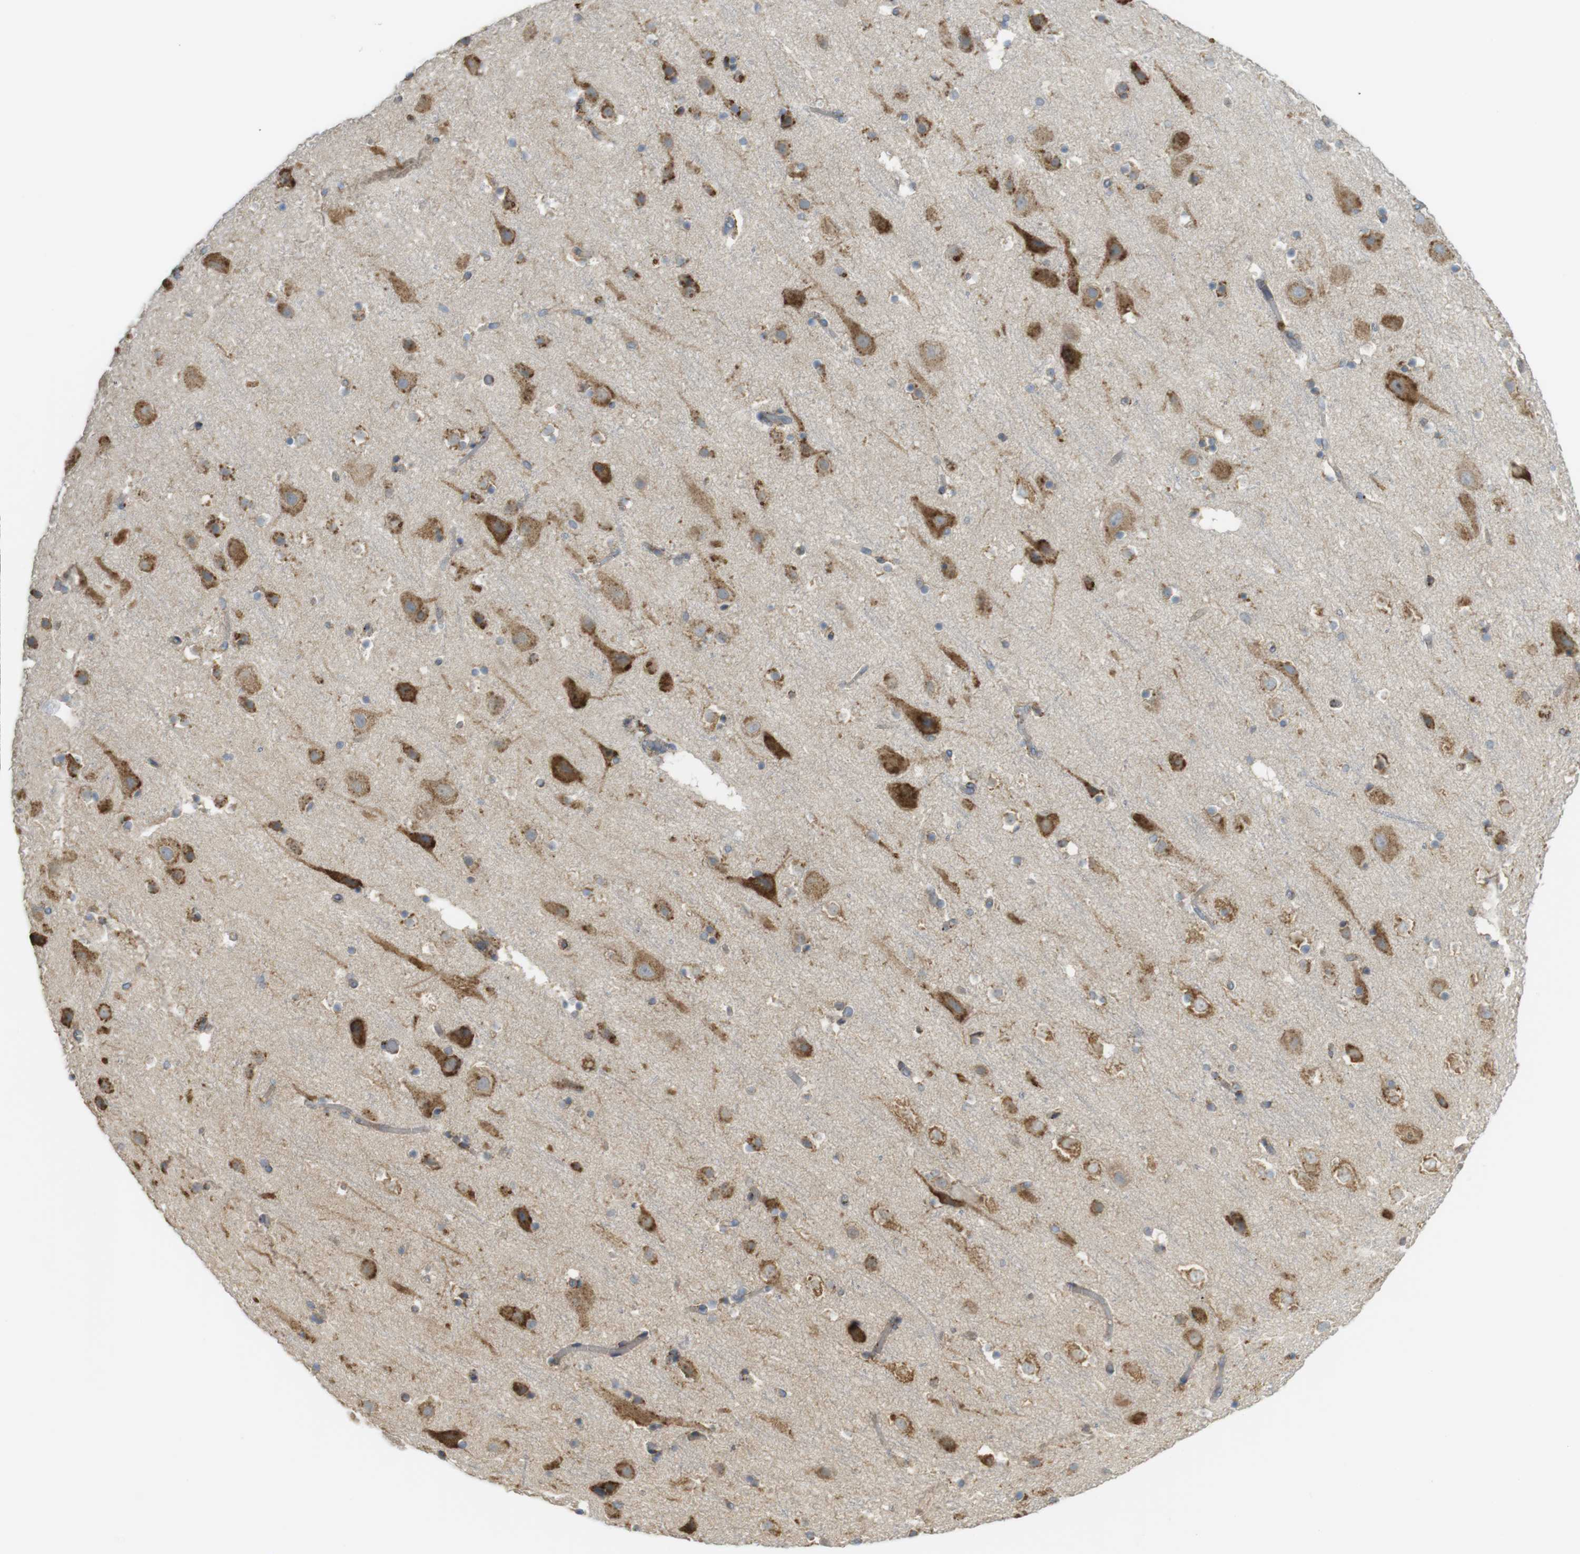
{"staining": {"intensity": "weak", "quantity": "25%-75%", "location": "cytoplasmic/membranous"}, "tissue": "cerebral cortex", "cell_type": "Endothelial cells", "image_type": "normal", "snomed": [{"axis": "morphology", "description": "Normal tissue, NOS"}, {"axis": "topography", "description": "Cerebral cortex"}], "caption": "Protein staining of normal cerebral cortex shows weak cytoplasmic/membranous expression in approximately 25%-75% of endothelial cells.", "gene": "MBOAT2", "patient": {"sex": "male", "age": 45}}